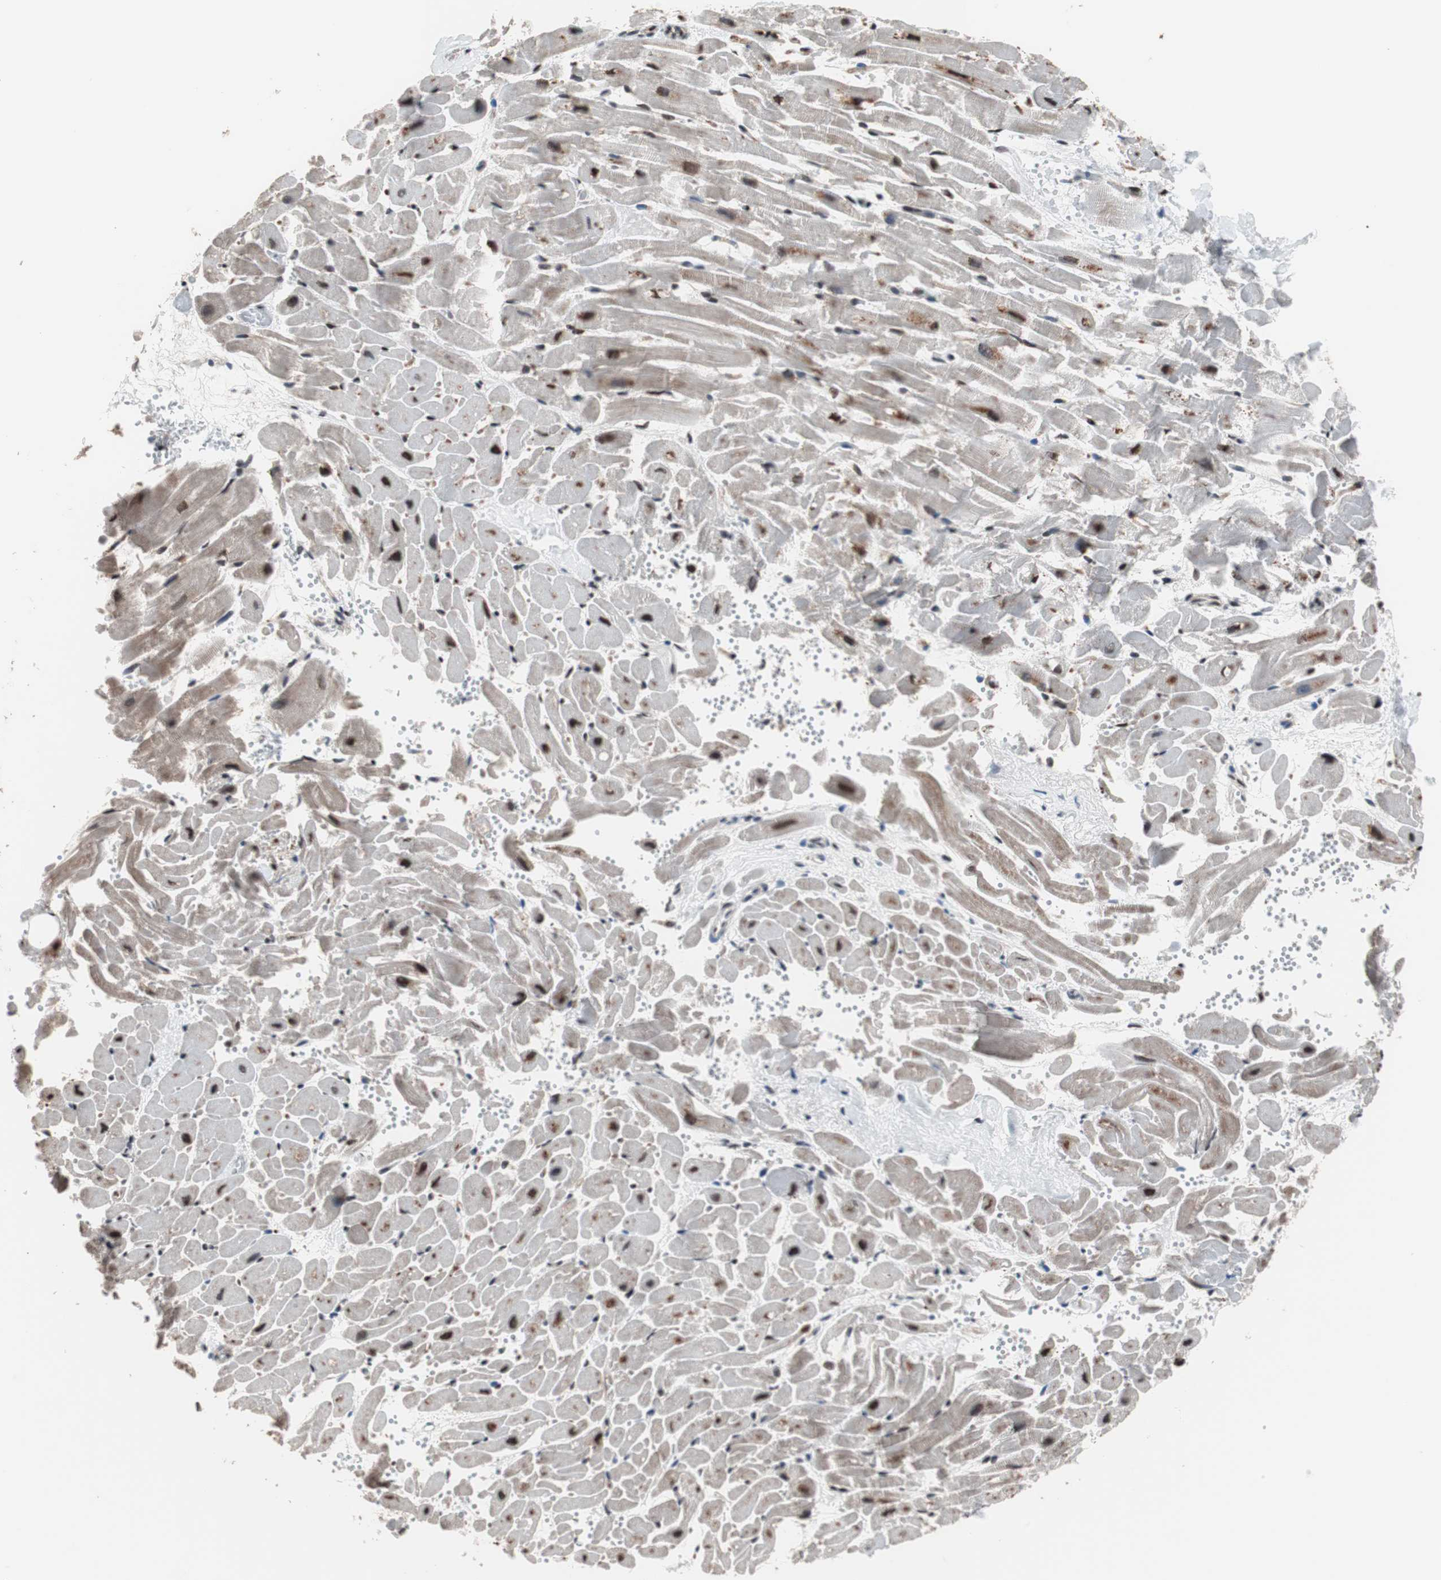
{"staining": {"intensity": "moderate", "quantity": ">75%", "location": "cytoplasmic/membranous,nuclear"}, "tissue": "heart muscle", "cell_type": "Cardiomyocytes", "image_type": "normal", "snomed": [{"axis": "morphology", "description": "Normal tissue, NOS"}, {"axis": "topography", "description": "Heart"}], "caption": "IHC of normal human heart muscle displays medium levels of moderate cytoplasmic/membranous,nuclear positivity in about >75% of cardiomyocytes. (IHC, brightfield microscopy, high magnification).", "gene": "POGZ", "patient": {"sex": "female", "age": 19}}